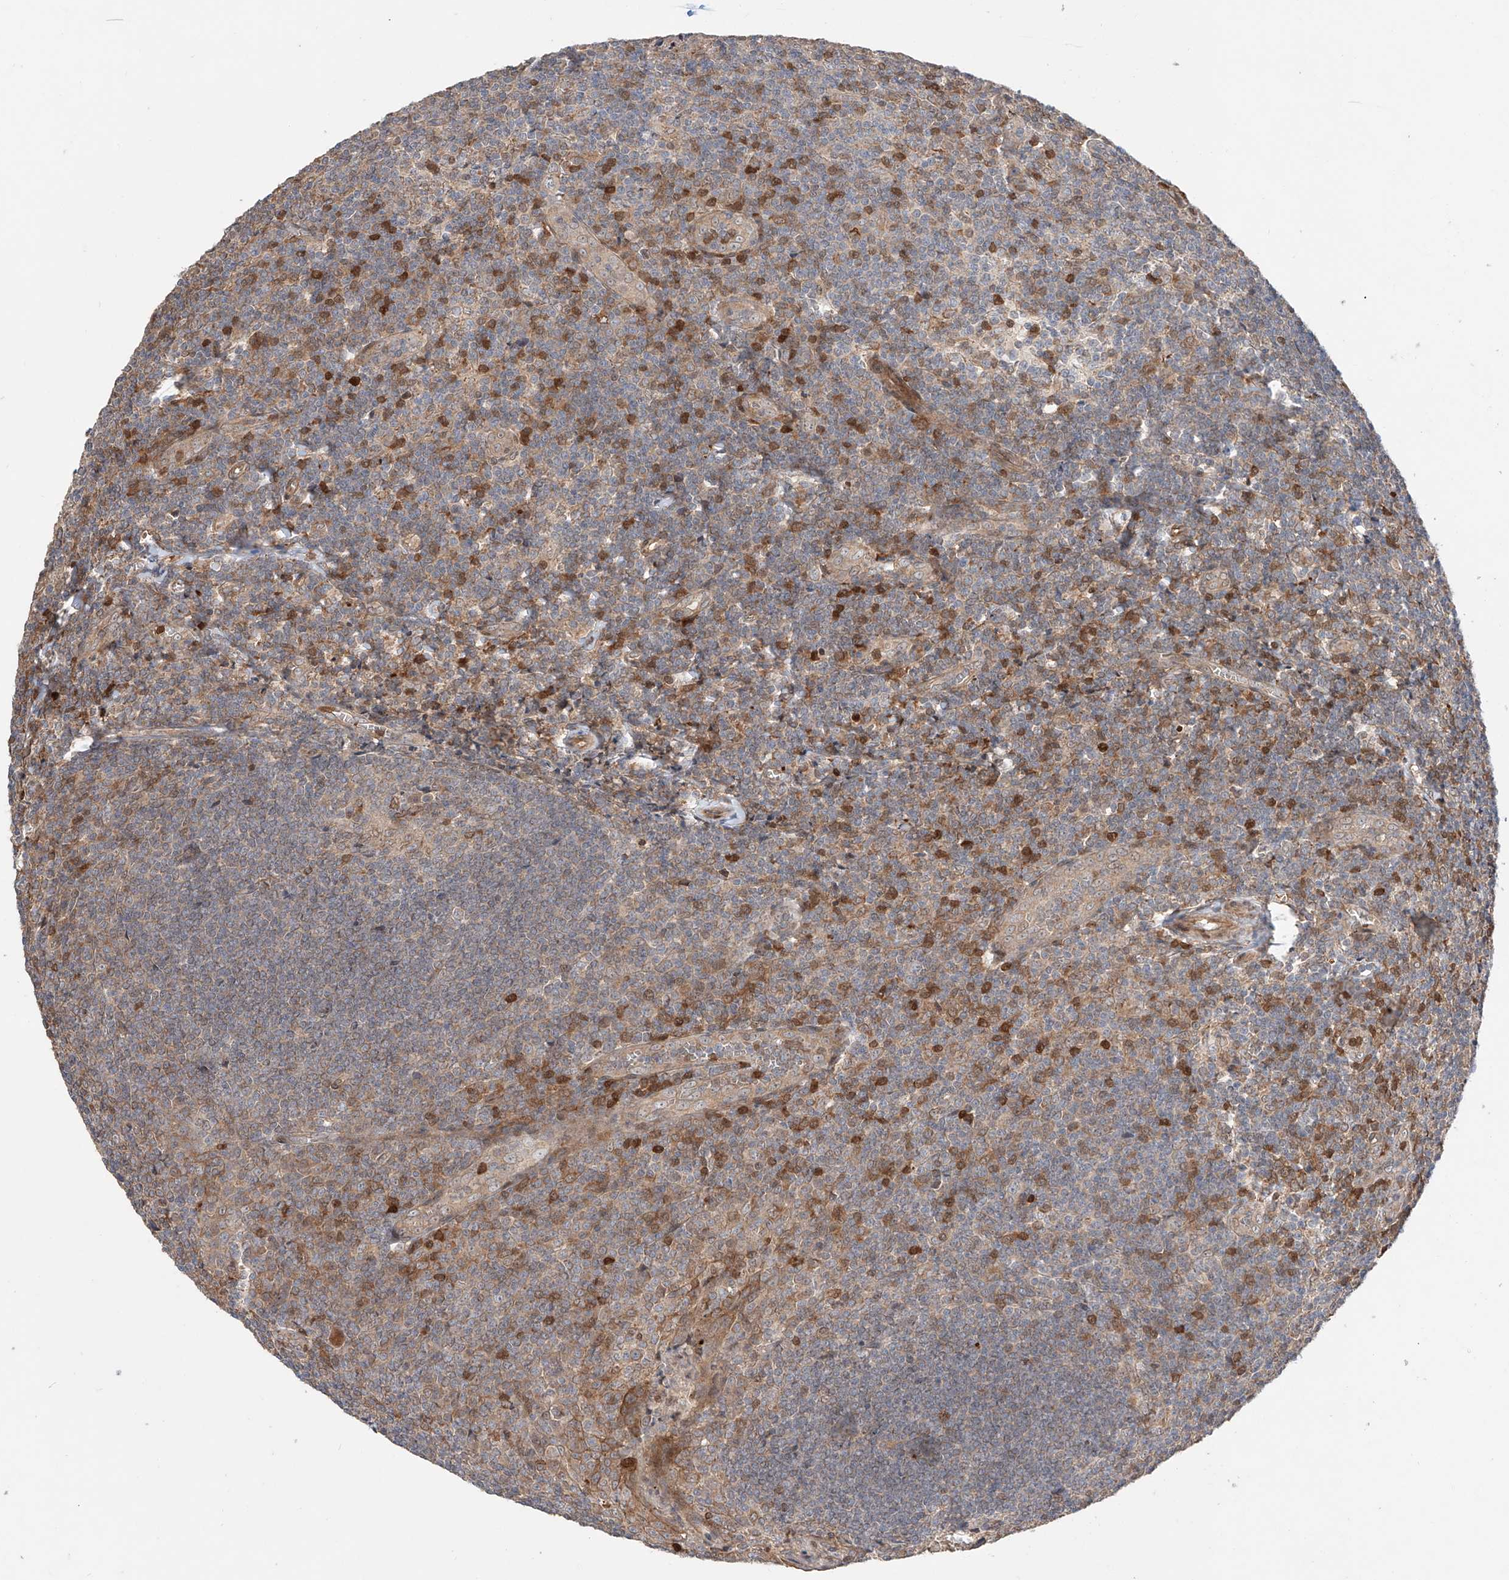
{"staining": {"intensity": "weak", "quantity": "<25%", "location": "cytoplasmic/membranous"}, "tissue": "tonsil", "cell_type": "Germinal center cells", "image_type": "normal", "snomed": [{"axis": "morphology", "description": "Normal tissue, NOS"}, {"axis": "topography", "description": "Tonsil"}], "caption": "Germinal center cells show no significant positivity in benign tonsil. (DAB IHC visualized using brightfield microscopy, high magnification).", "gene": "IGSF22", "patient": {"sex": "male", "age": 27}}